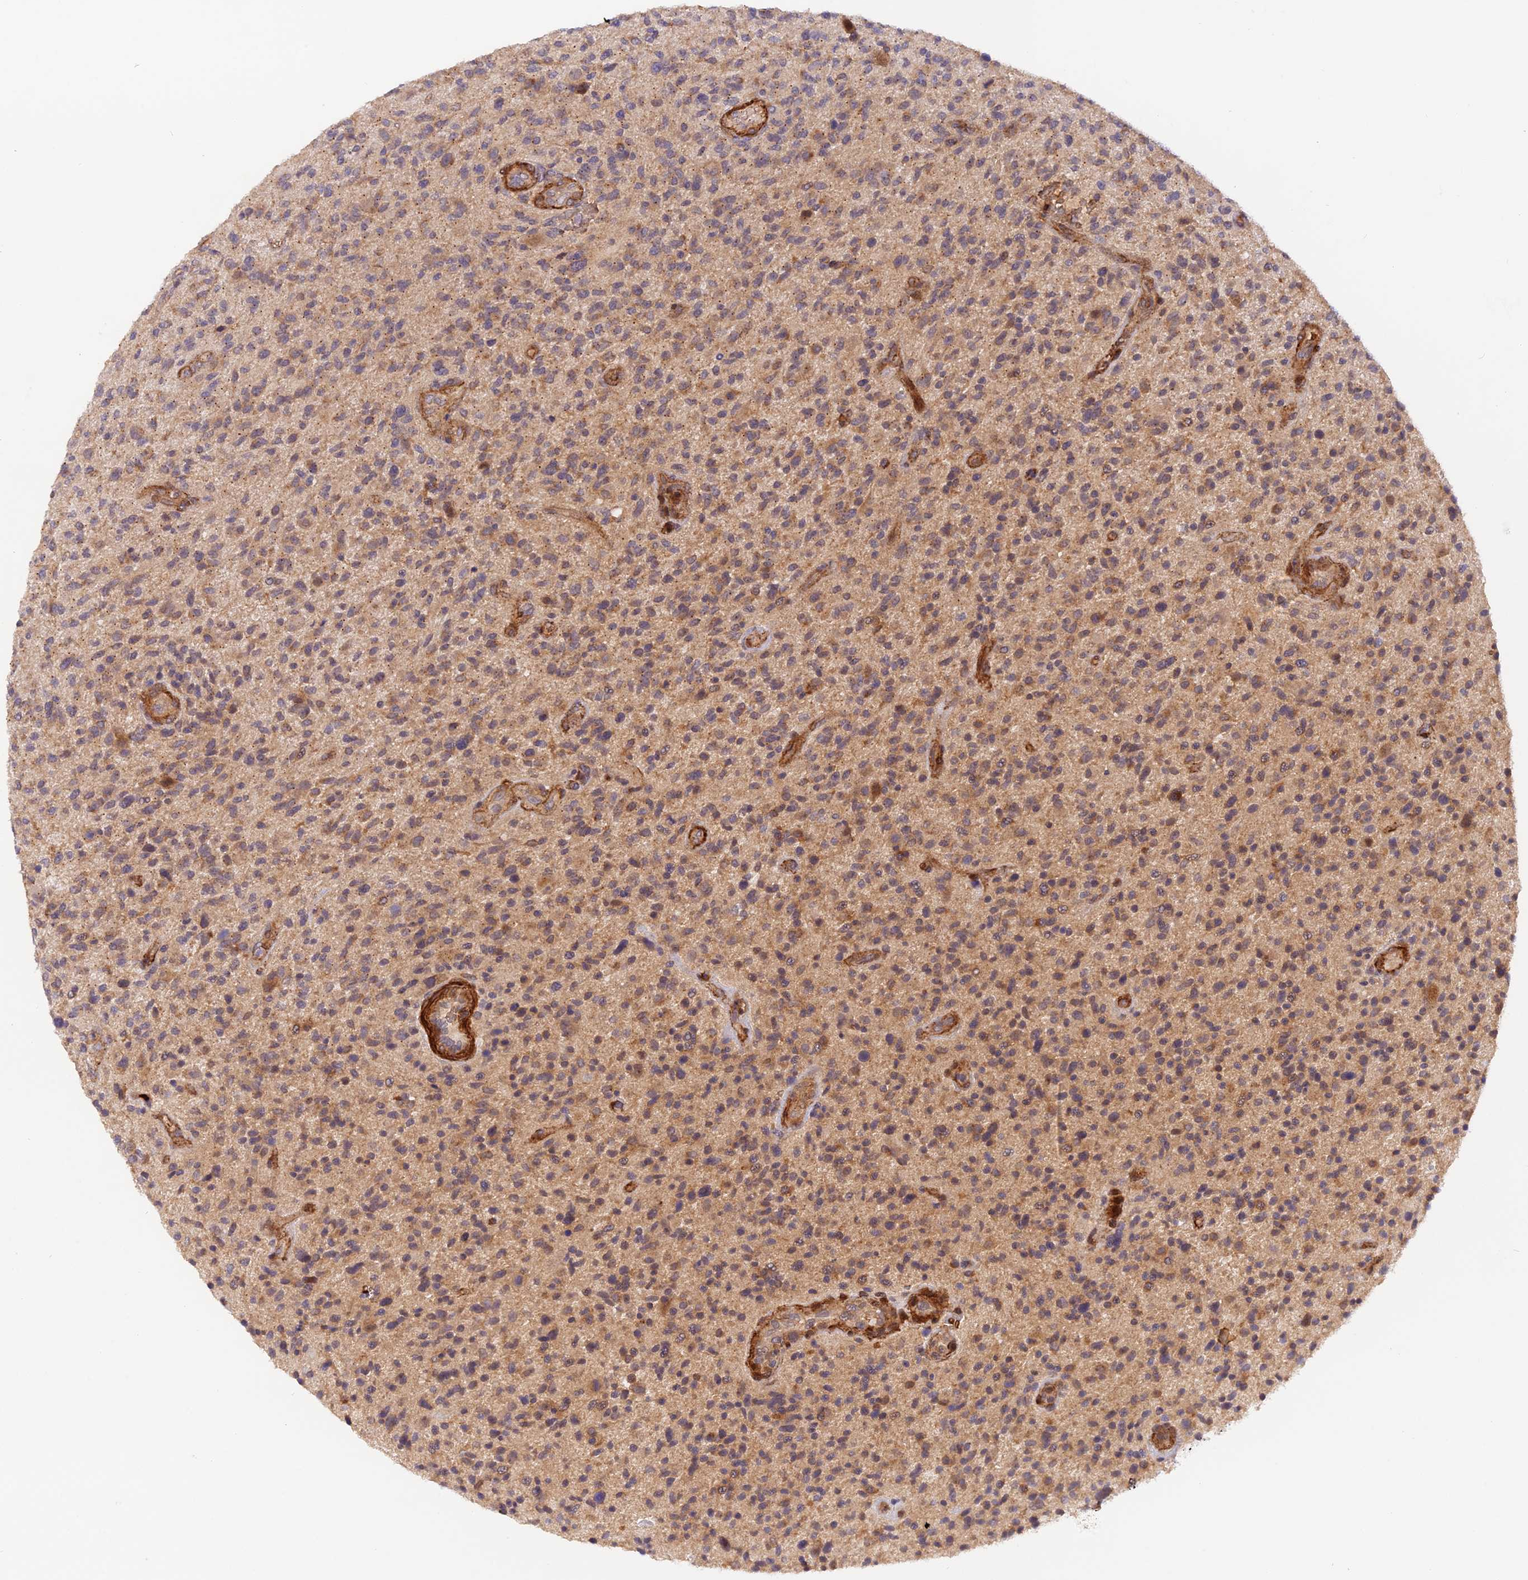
{"staining": {"intensity": "weak", "quantity": ">75%", "location": "cytoplasmic/membranous"}, "tissue": "glioma", "cell_type": "Tumor cells", "image_type": "cancer", "snomed": [{"axis": "morphology", "description": "Glioma, malignant, High grade"}, {"axis": "topography", "description": "Brain"}], "caption": "High-grade glioma (malignant) was stained to show a protein in brown. There is low levels of weak cytoplasmic/membranous expression in approximately >75% of tumor cells.", "gene": "WDFY4", "patient": {"sex": "male", "age": 47}}